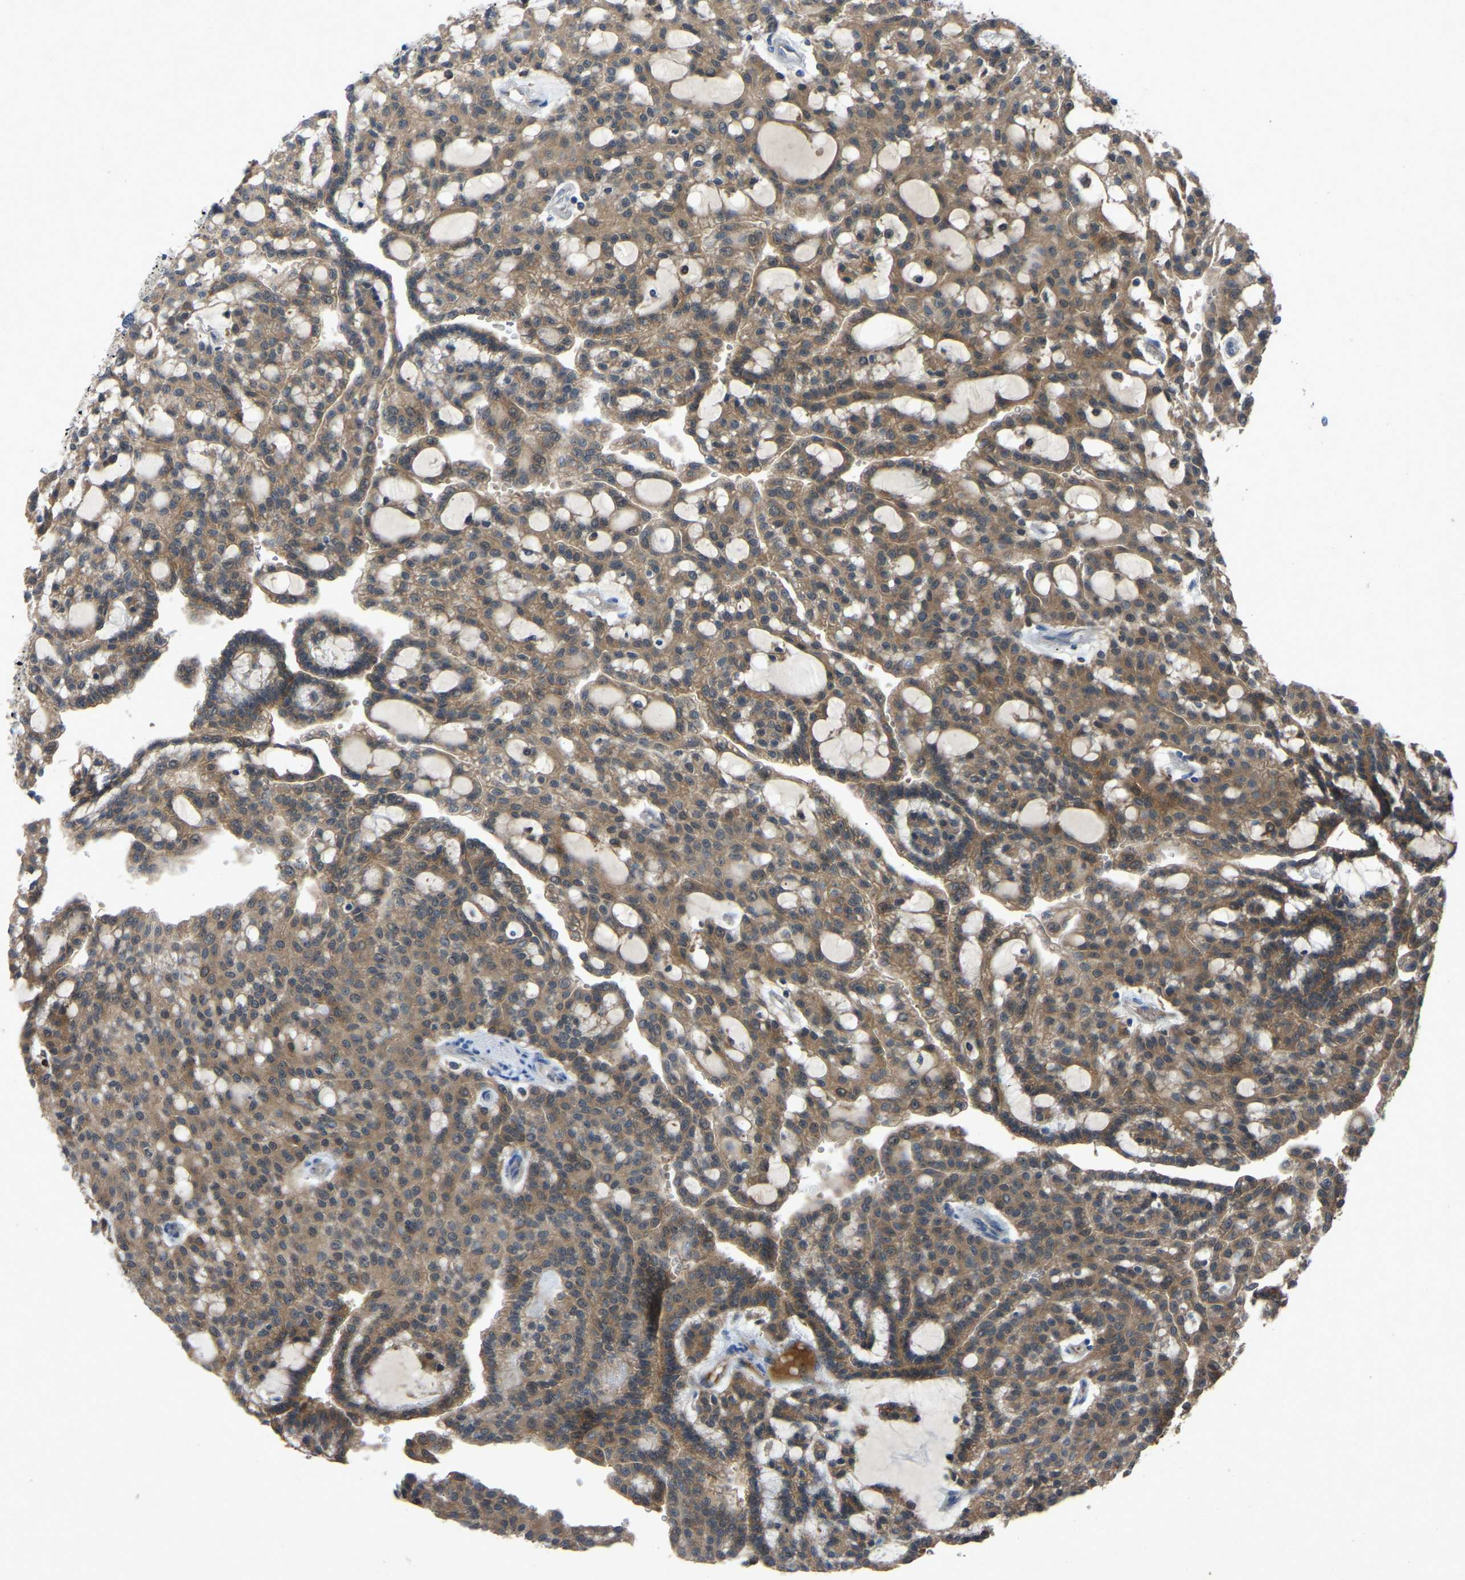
{"staining": {"intensity": "moderate", "quantity": ">75%", "location": "cytoplasmic/membranous"}, "tissue": "renal cancer", "cell_type": "Tumor cells", "image_type": "cancer", "snomed": [{"axis": "morphology", "description": "Adenocarcinoma, NOS"}, {"axis": "topography", "description": "Kidney"}], "caption": "Protein staining shows moderate cytoplasmic/membranous positivity in about >75% of tumor cells in renal cancer. (DAB IHC with brightfield microscopy, high magnification).", "gene": "FHIT", "patient": {"sex": "male", "age": 63}}